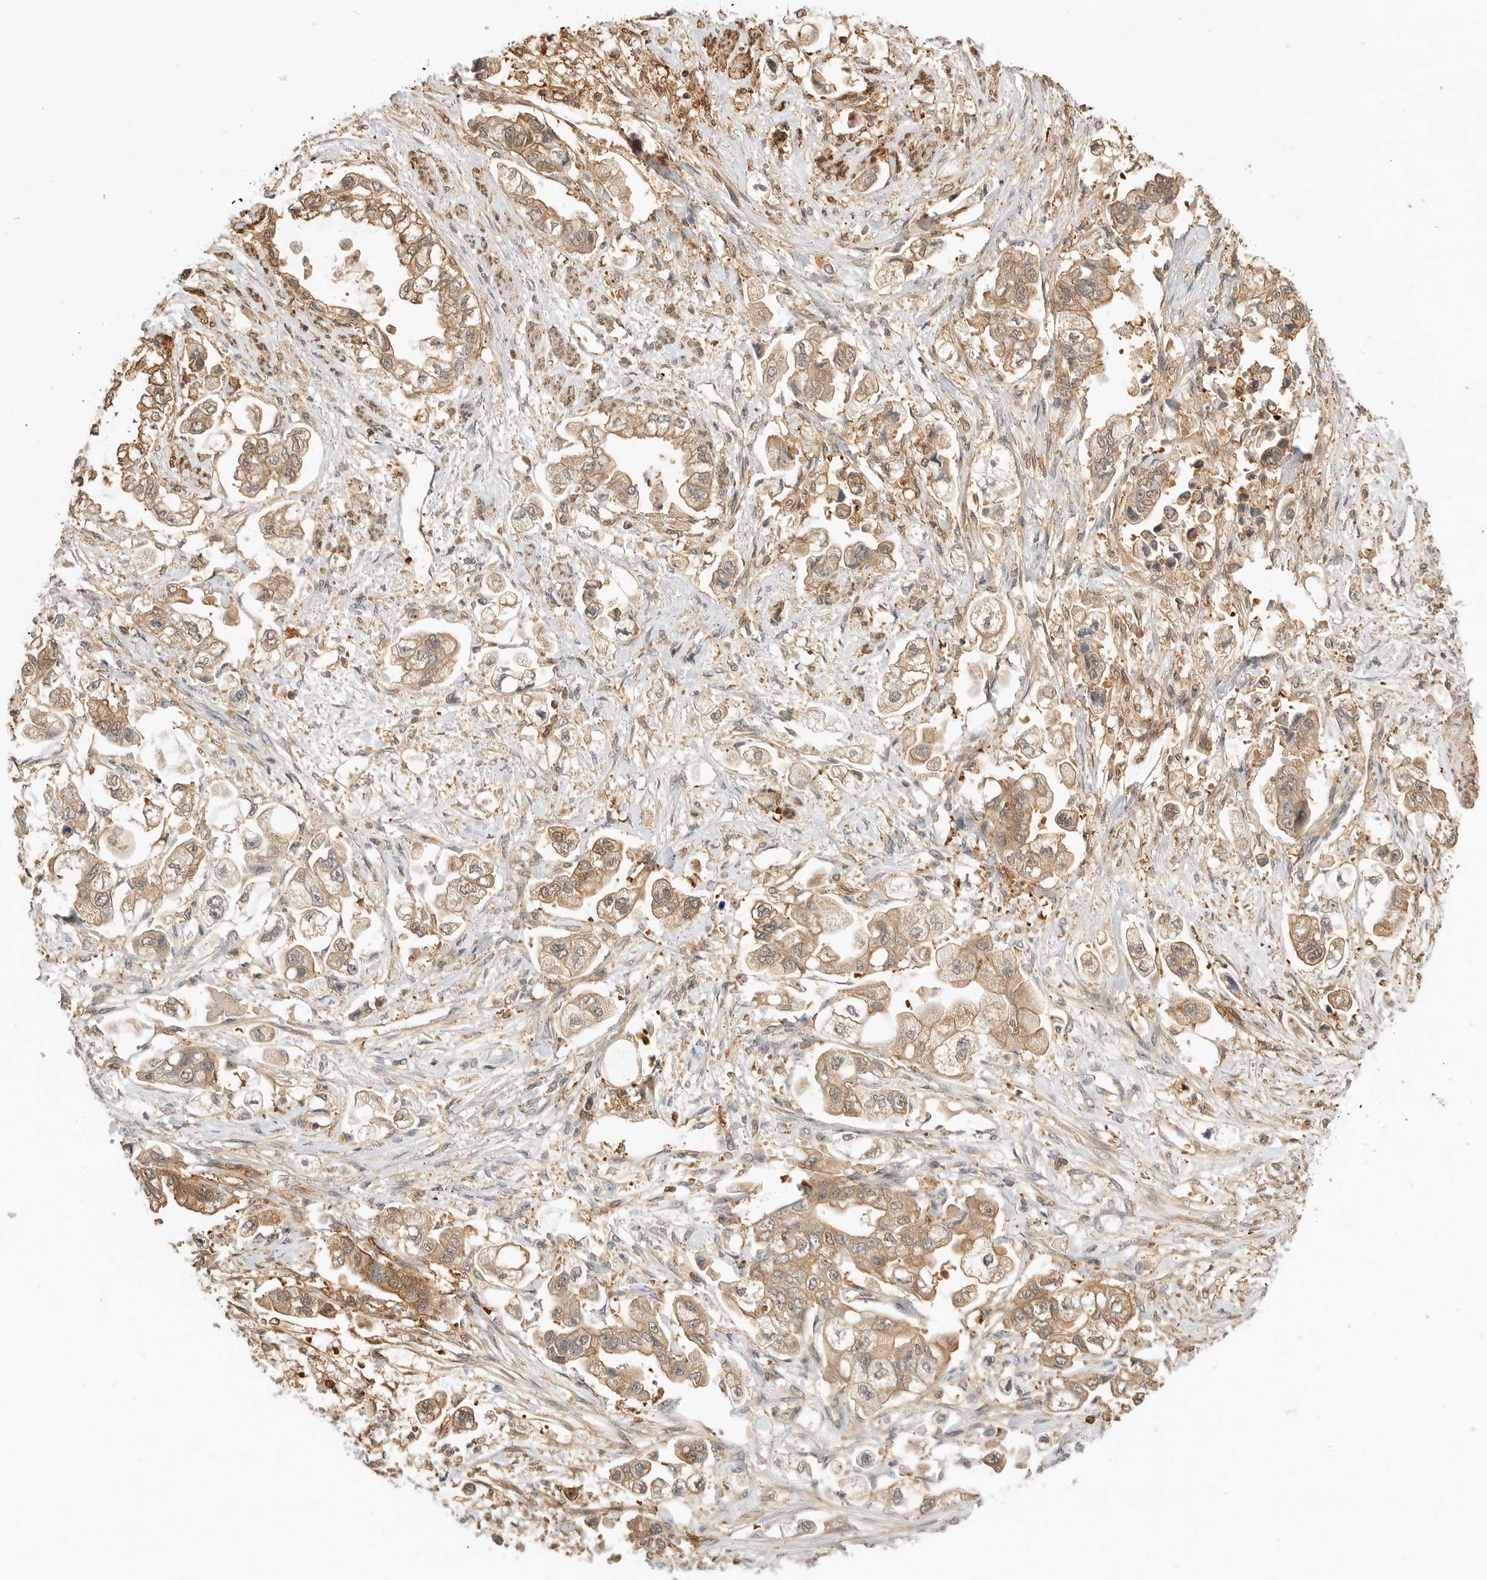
{"staining": {"intensity": "moderate", "quantity": ">75%", "location": "cytoplasmic/membranous"}, "tissue": "stomach cancer", "cell_type": "Tumor cells", "image_type": "cancer", "snomed": [{"axis": "morphology", "description": "Adenocarcinoma, NOS"}, {"axis": "topography", "description": "Stomach"}], "caption": "The micrograph demonstrates immunohistochemical staining of stomach adenocarcinoma. There is moderate cytoplasmic/membranous staining is identified in approximately >75% of tumor cells. (brown staining indicates protein expression, while blue staining denotes nuclei).", "gene": "CLDN12", "patient": {"sex": "male", "age": 62}}